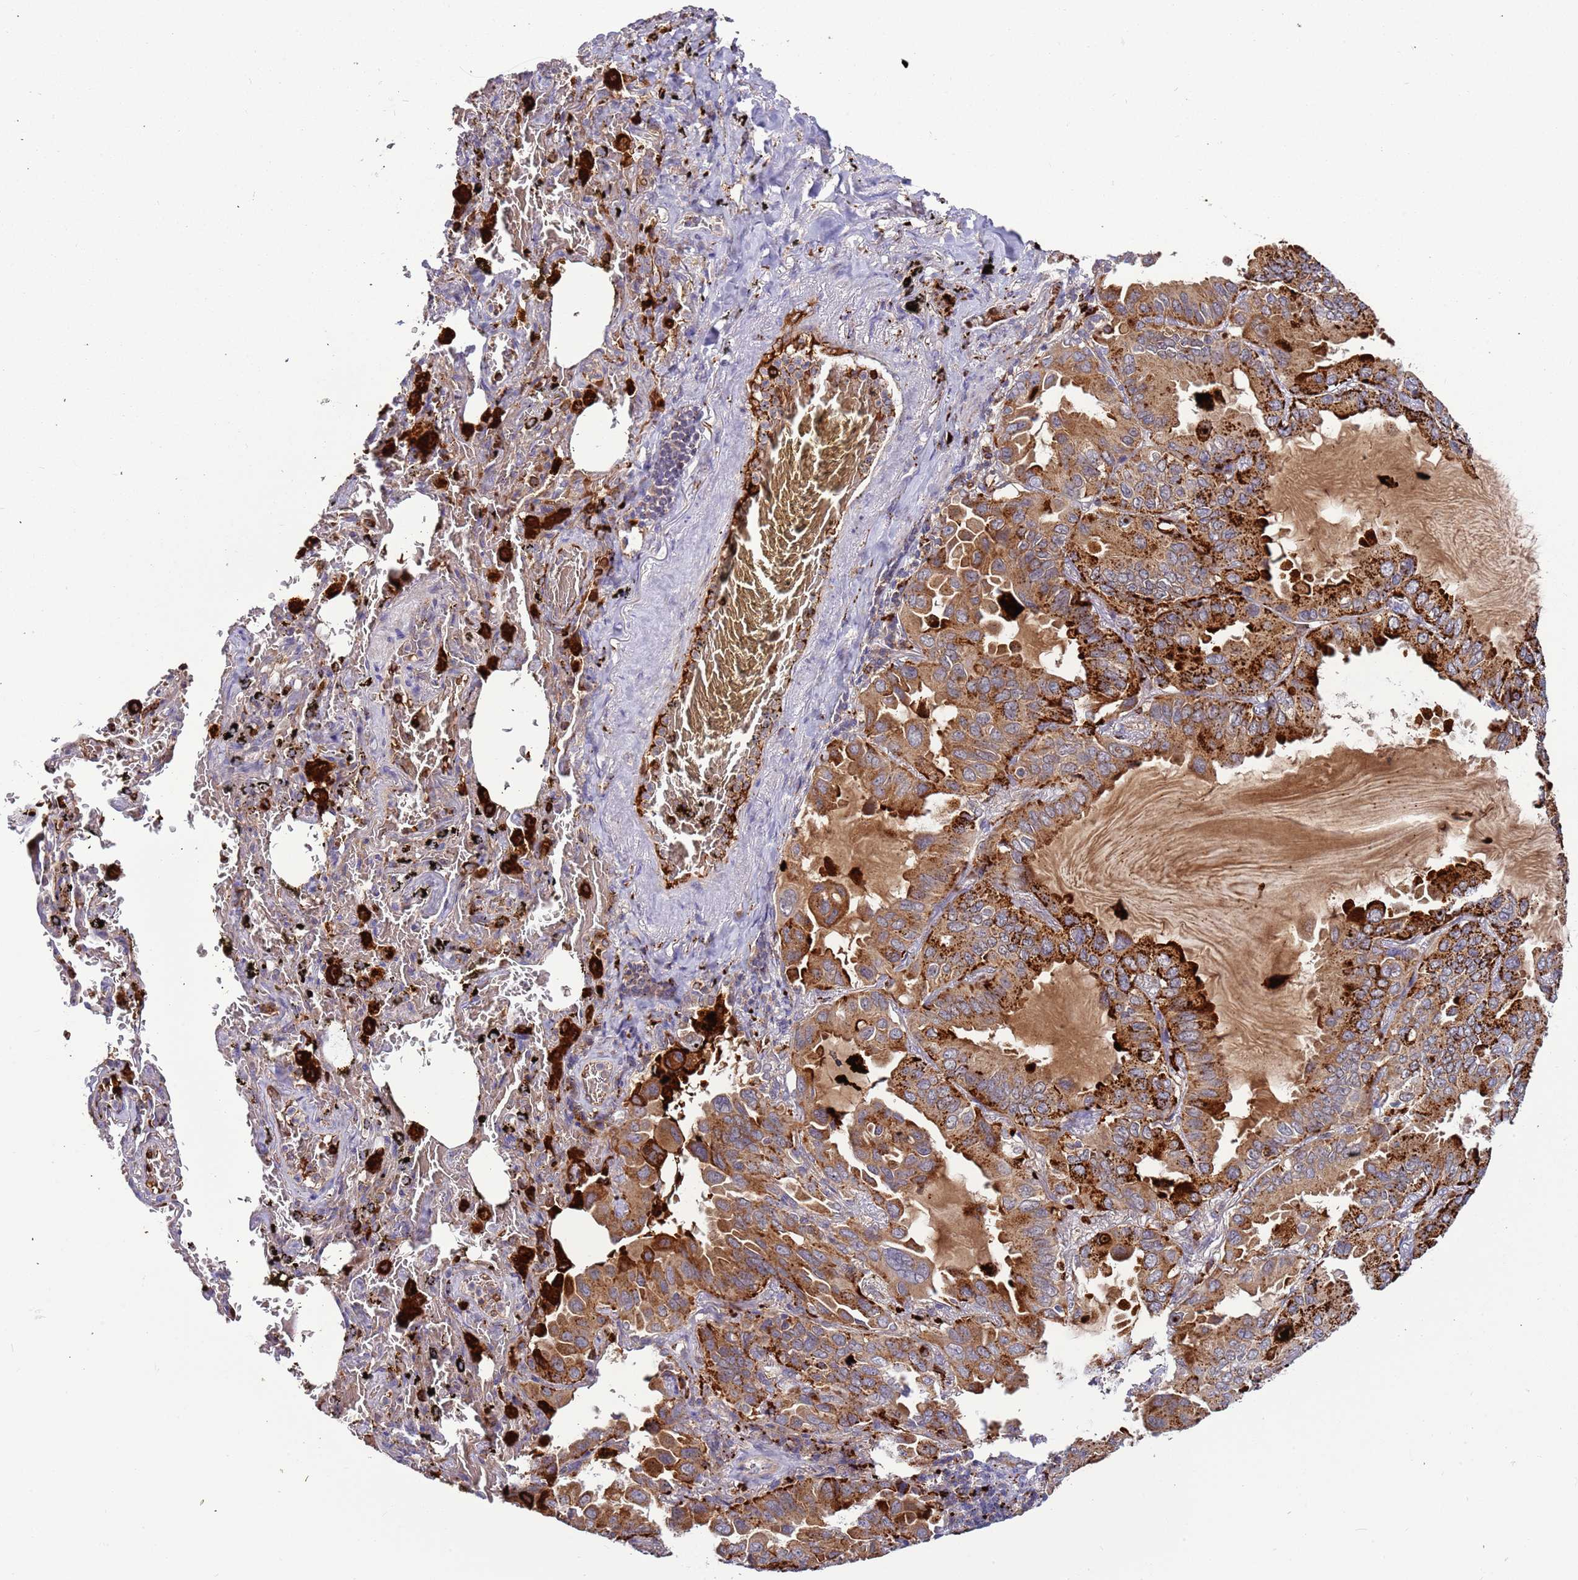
{"staining": {"intensity": "strong", "quantity": ">75%", "location": "cytoplasmic/membranous"}, "tissue": "lung cancer", "cell_type": "Tumor cells", "image_type": "cancer", "snomed": [{"axis": "morphology", "description": "Adenocarcinoma, NOS"}, {"axis": "topography", "description": "Lung"}], "caption": "Immunohistochemical staining of human adenocarcinoma (lung) shows high levels of strong cytoplasmic/membranous protein positivity in approximately >75% of tumor cells.", "gene": "VPS36", "patient": {"sex": "male", "age": 64}}